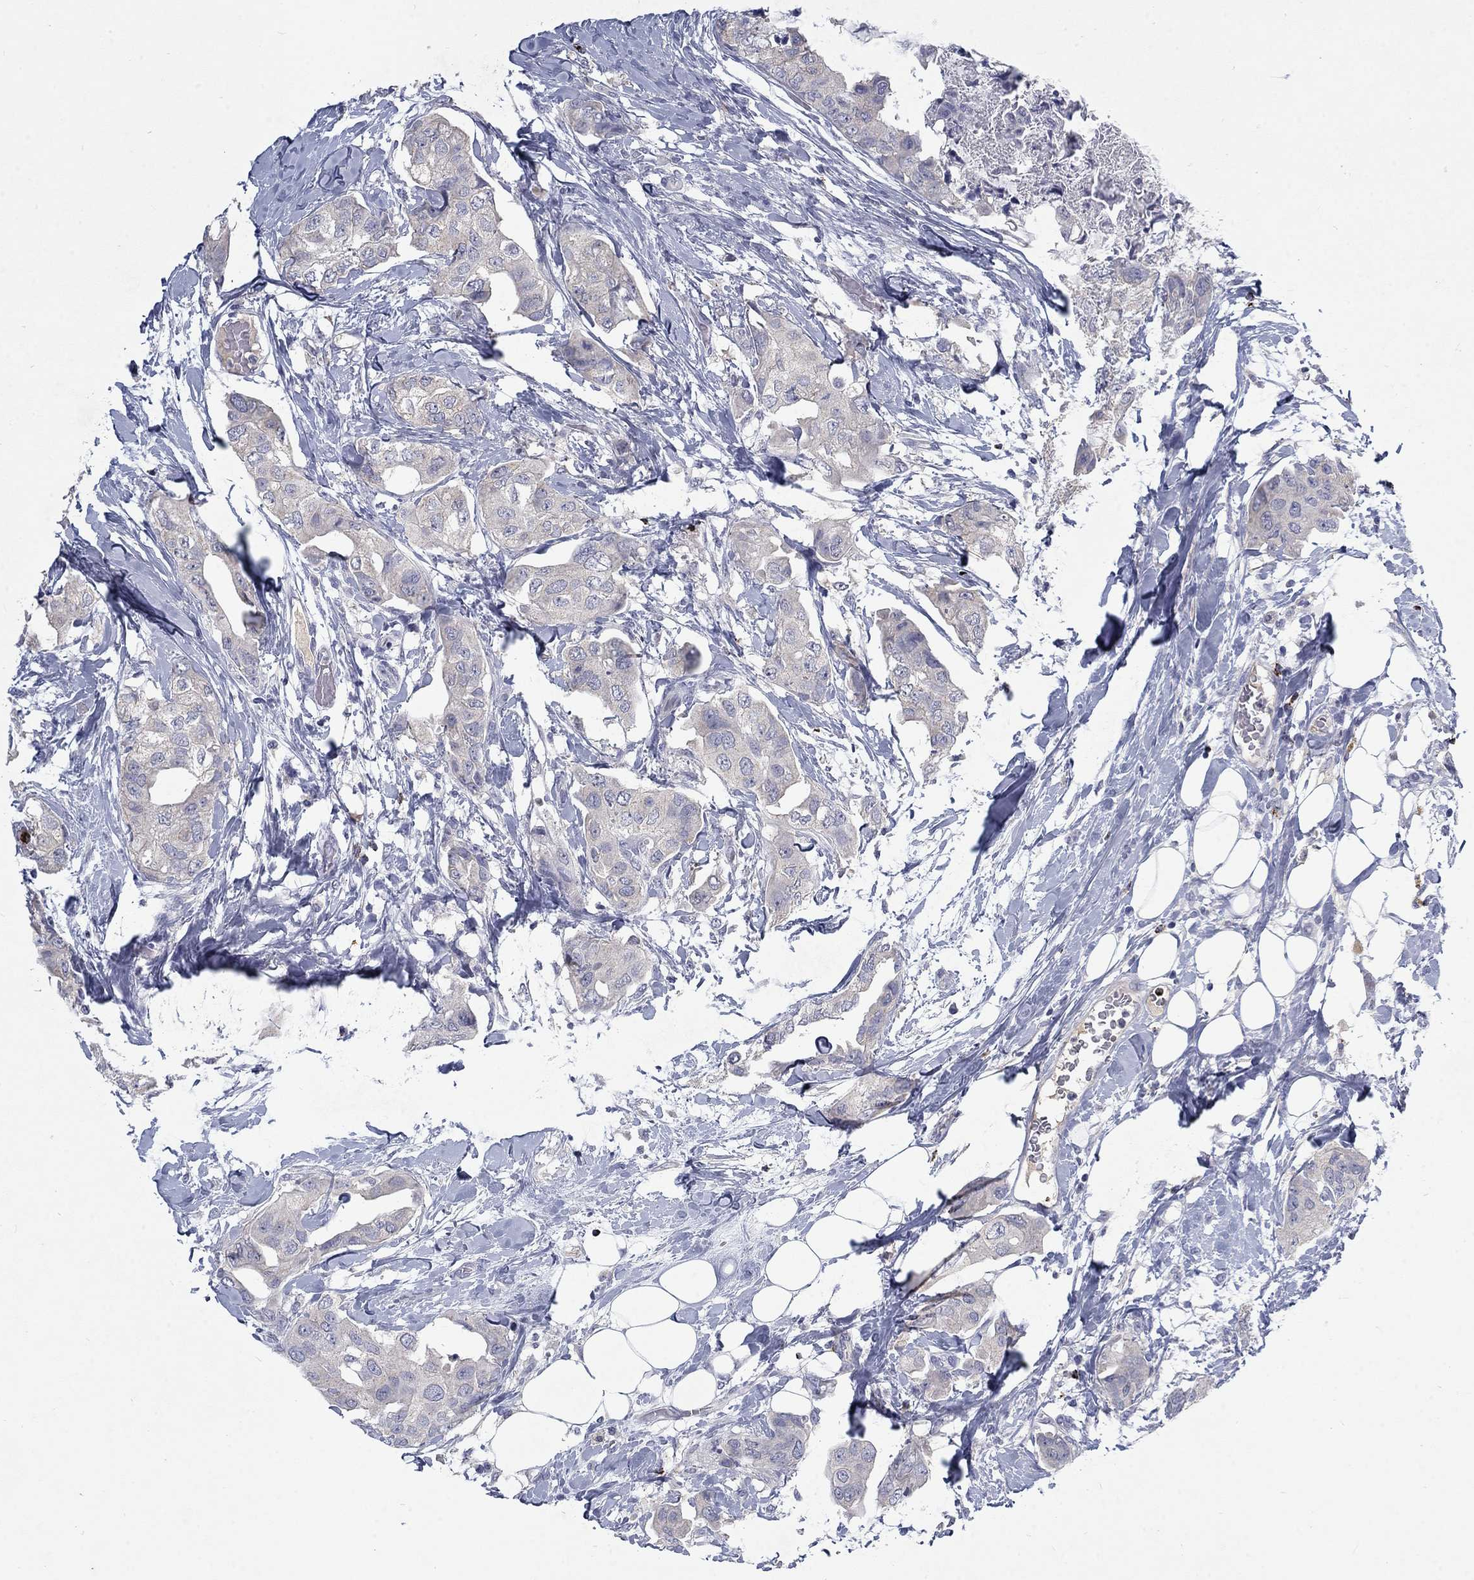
{"staining": {"intensity": "negative", "quantity": "none", "location": "none"}, "tissue": "breast cancer", "cell_type": "Tumor cells", "image_type": "cancer", "snomed": [{"axis": "morphology", "description": "Normal tissue, NOS"}, {"axis": "morphology", "description": "Duct carcinoma"}, {"axis": "topography", "description": "Breast"}], "caption": "Breast infiltrating ductal carcinoma was stained to show a protein in brown. There is no significant staining in tumor cells.", "gene": "GZMA", "patient": {"sex": "female", "age": 40}}